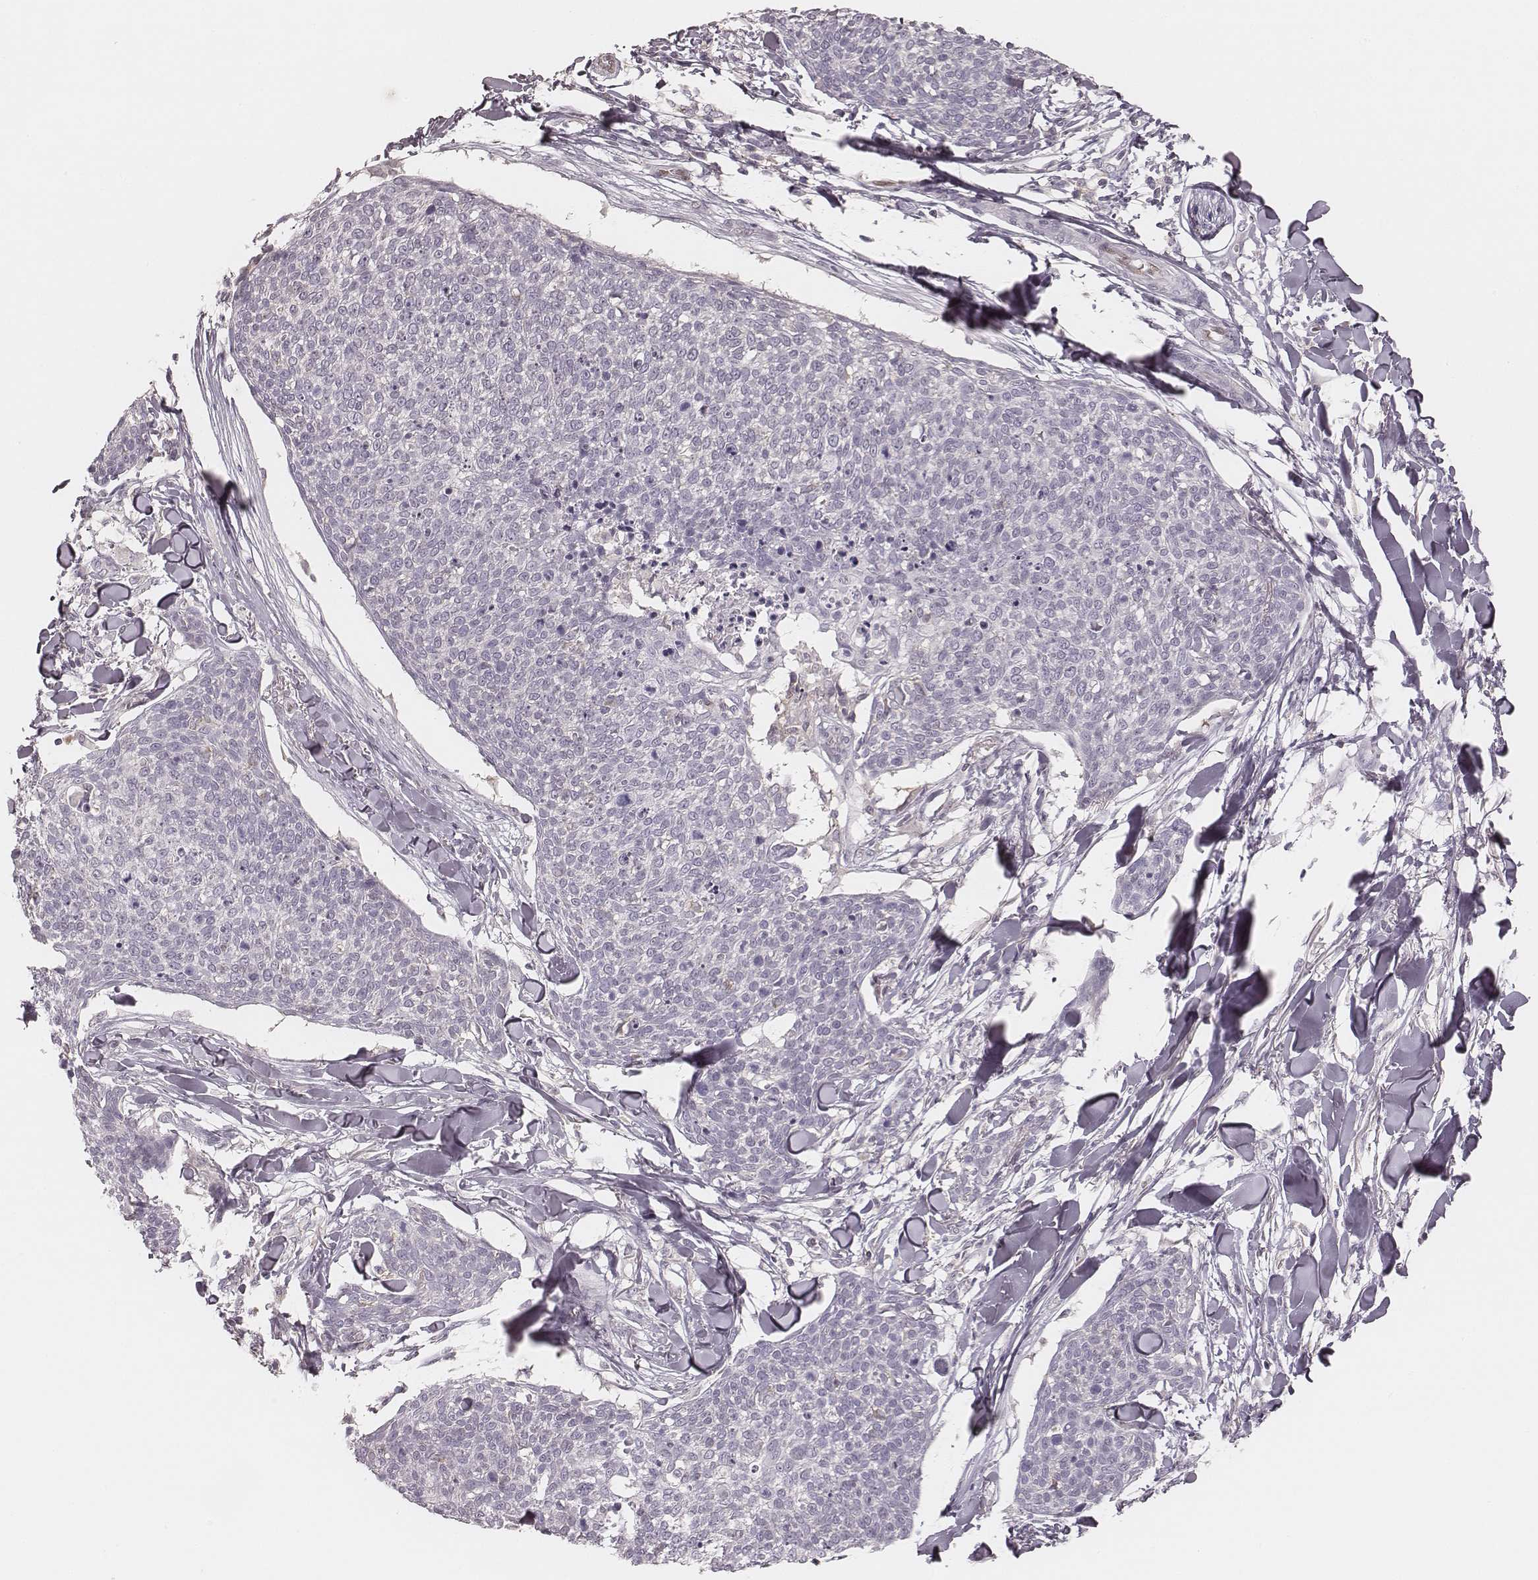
{"staining": {"intensity": "negative", "quantity": "none", "location": "none"}, "tissue": "skin cancer", "cell_type": "Tumor cells", "image_type": "cancer", "snomed": [{"axis": "morphology", "description": "Squamous cell carcinoma, NOS"}, {"axis": "topography", "description": "Skin"}, {"axis": "topography", "description": "Vulva"}], "caption": "DAB immunohistochemical staining of human squamous cell carcinoma (skin) reveals no significant expression in tumor cells.", "gene": "MSX1", "patient": {"sex": "female", "age": 75}}